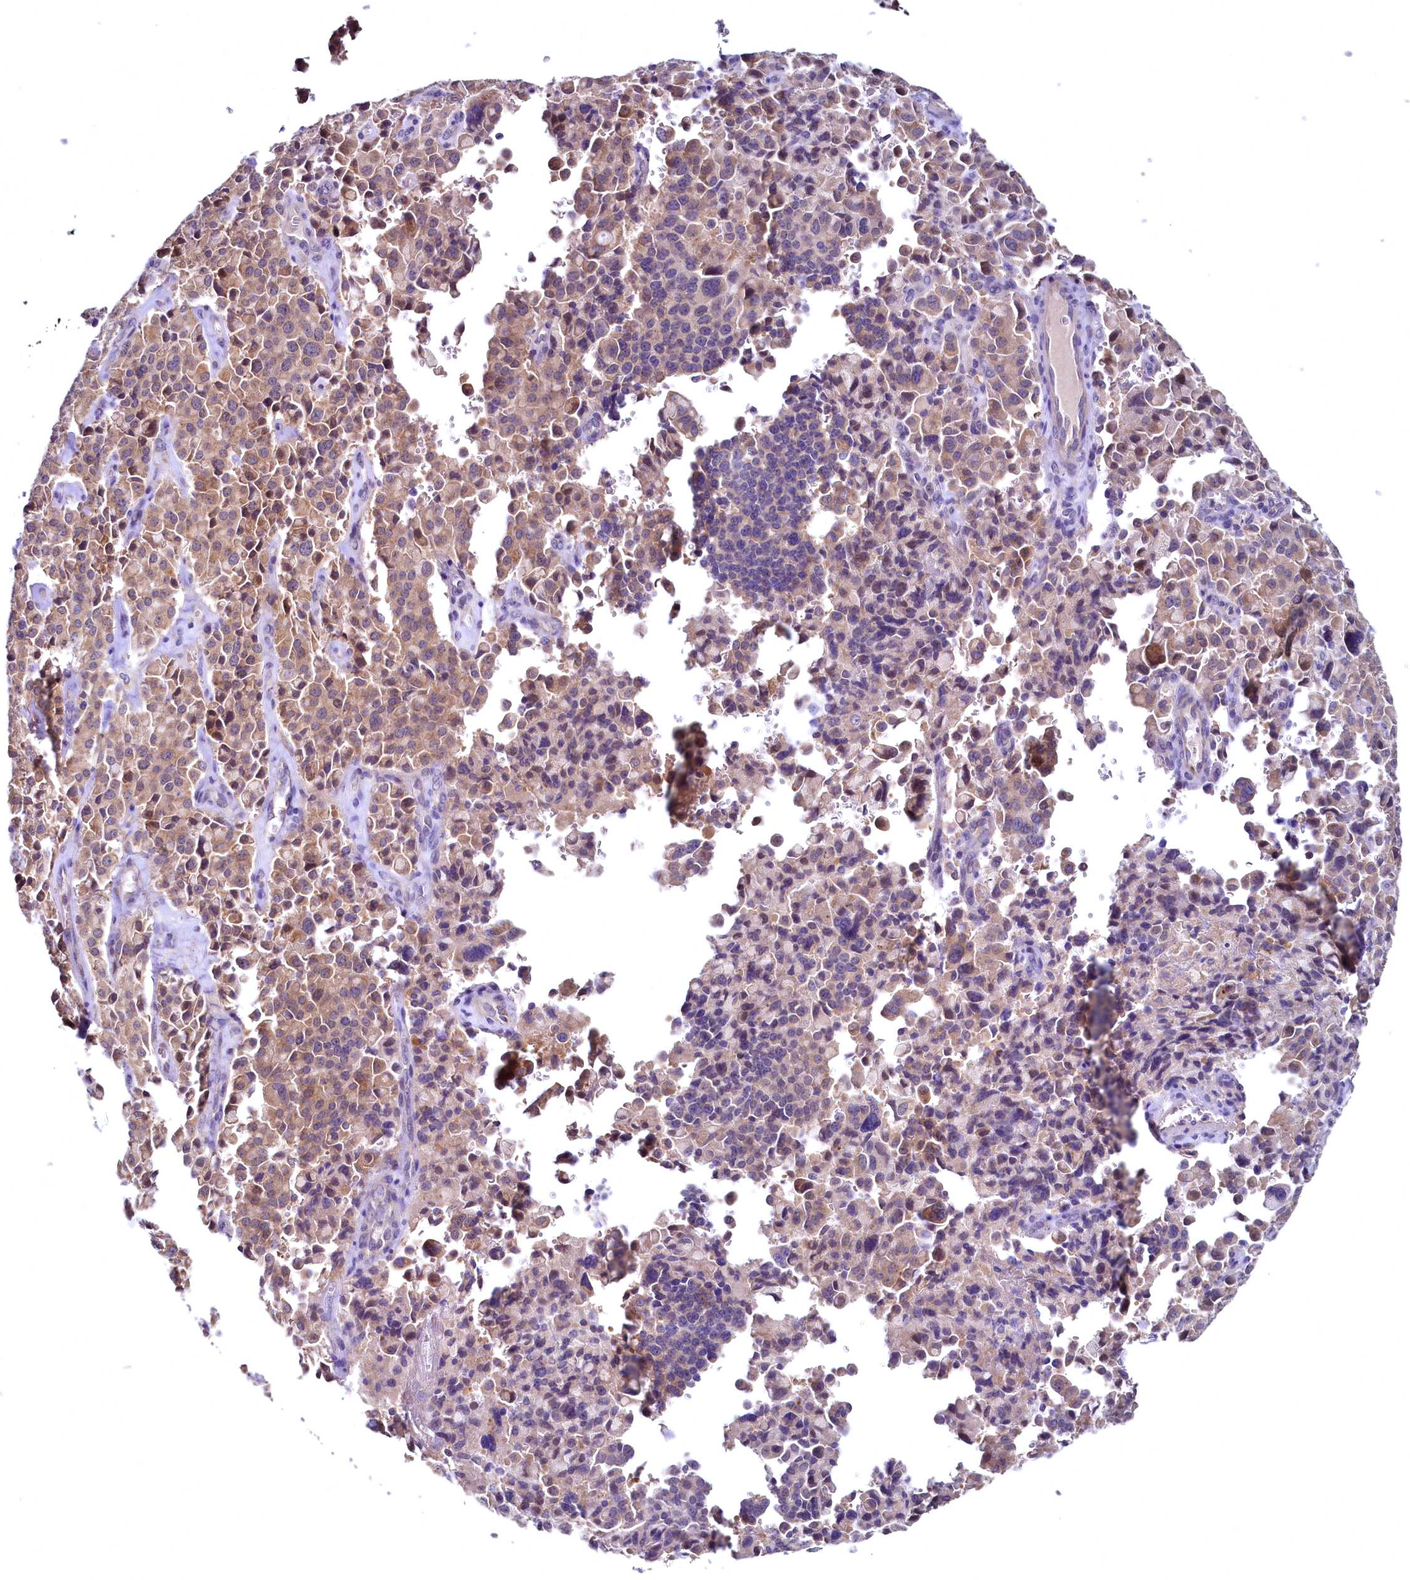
{"staining": {"intensity": "moderate", "quantity": ">75%", "location": "cytoplasmic/membranous"}, "tissue": "pancreatic cancer", "cell_type": "Tumor cells", "image_type": "cancer", "snomed": [{"axis": "morphology", "description": "Adenocarcinoma, NOS"}, {"axis": "topography", "description": "Pancreas"}], "caption": "Tumor cells reveal moderate cytoplasmic/membranous staining in about >75% of cells in pancreatic cancer (adenocarcinoma). (DAB (3,3'-diaminobenzidine) IHC, brown staining for protein, blue staining for nuclei).", "gene": "MRPL57", "patient": {"sex": "male", "age": 65}}